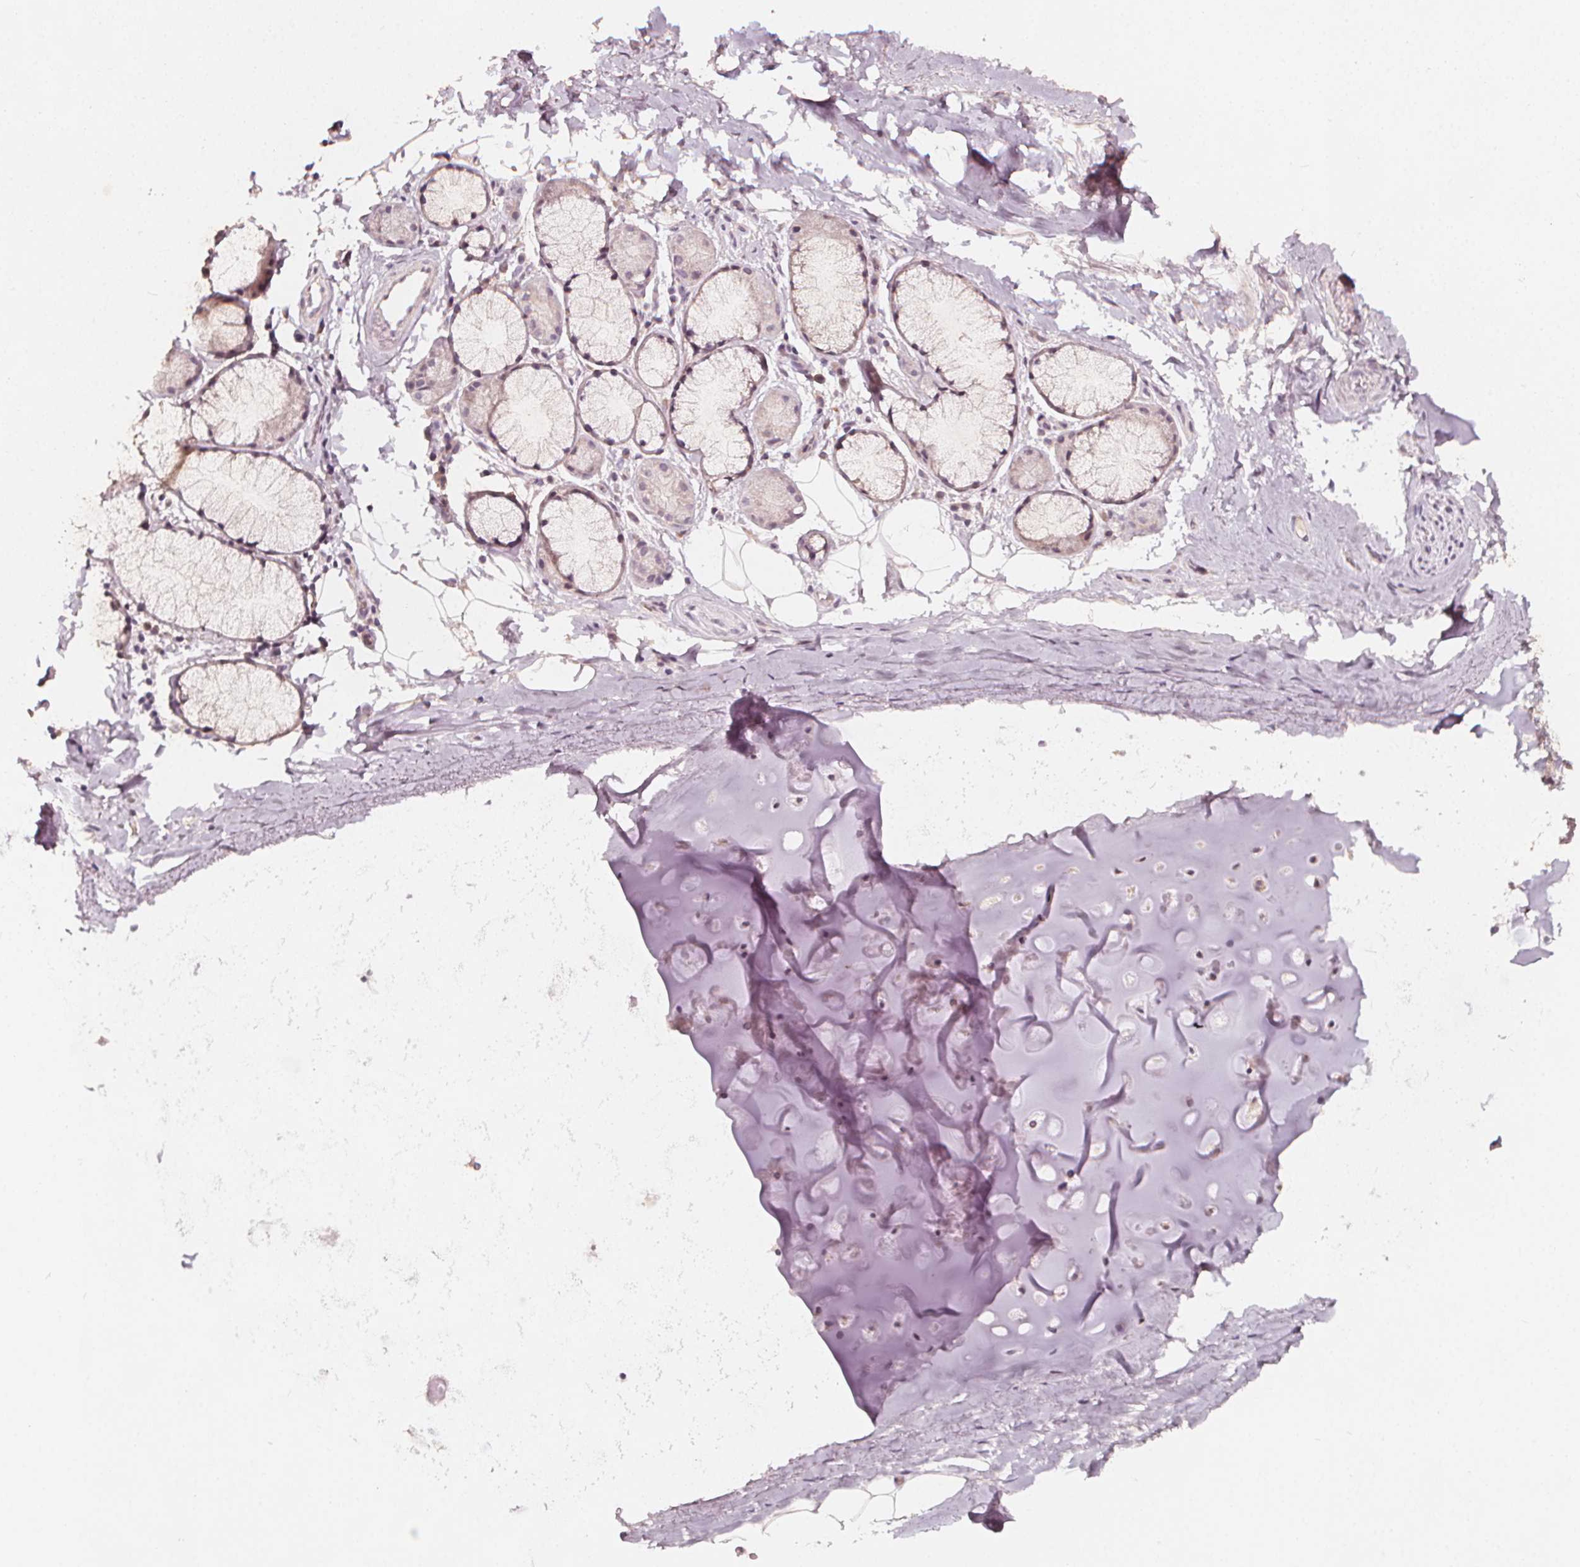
{"staining": {"intensity": "negative", "quantity": "none", "location": "none"}, "tissue": "adipose tissue", "cell_type": "Adipocytes", "image_type": "normal", "snomed": [{"axis": "morphology", "description": "Normal tissue, NOS"}, {"axis": "topography", "description": "Bronchus"}, {"axis": "topography", "description": "Lung"}], "caption": "Adipose tissue stained for a protein using immunohistochemistry (IHC) demonstrates no expression adipocytes.", "gene": "NPC1L1", "patient": {"sex": "female", "age": 57}}